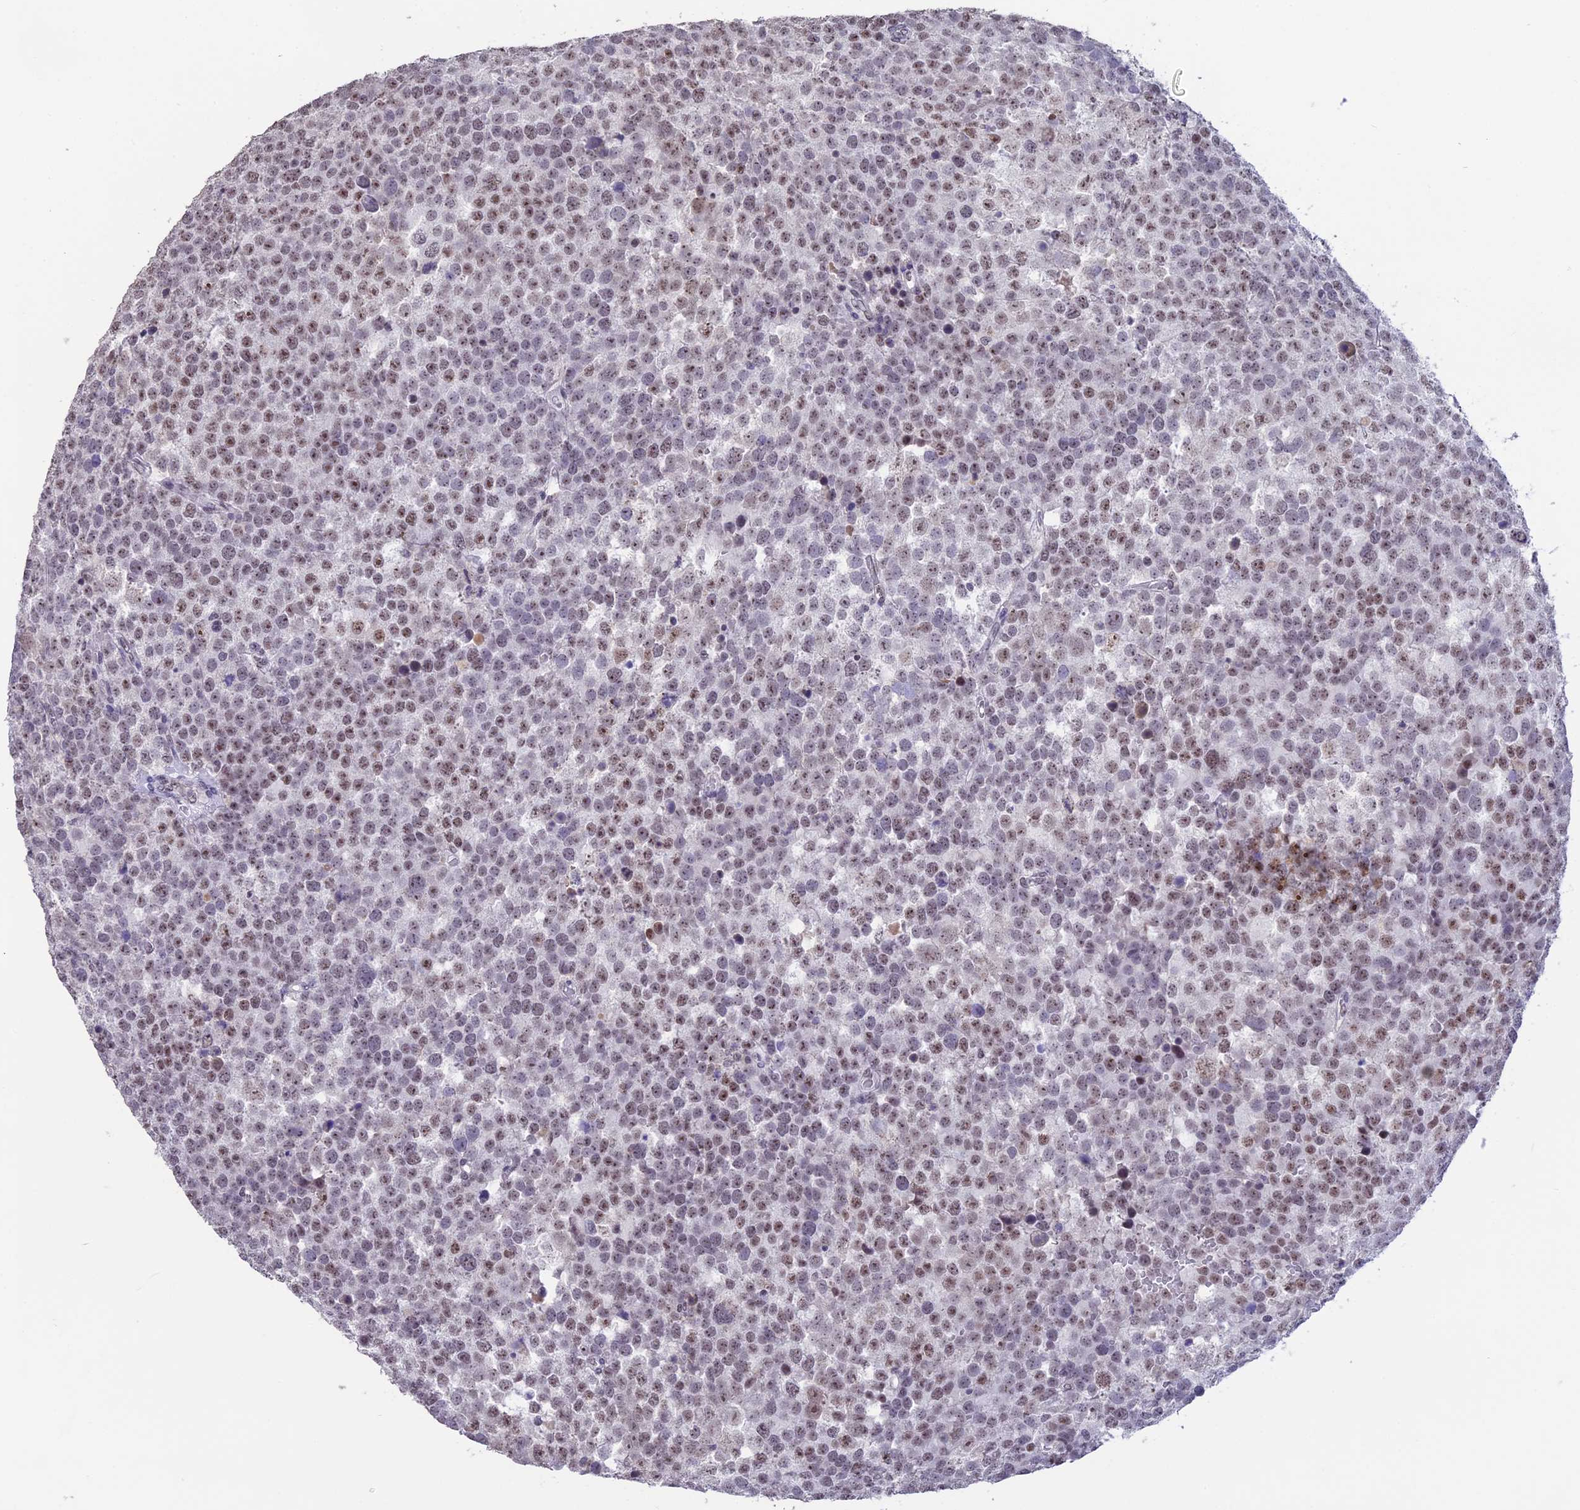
{"staining": {"intensity": "weak", "quantity": "25%-75%", "location": "nuclear"}, "tissue": "testis cancer", "cell_type": "Tumor cells", "image_type": "cancer", "snomed": [{"axis": "morphology", "description": "Seminoma, NOS"}, {"axis": "topography", "description": "Testis"}], "caption": "A brown stain highlights weak nuclear staining of a protein in human testis cancer (seminoma) tumor cells. (DAB IHC with brightfield microscopy, high magnification).", "gene": "SETD2", "patient": {"sex": "male", "age": 71}}